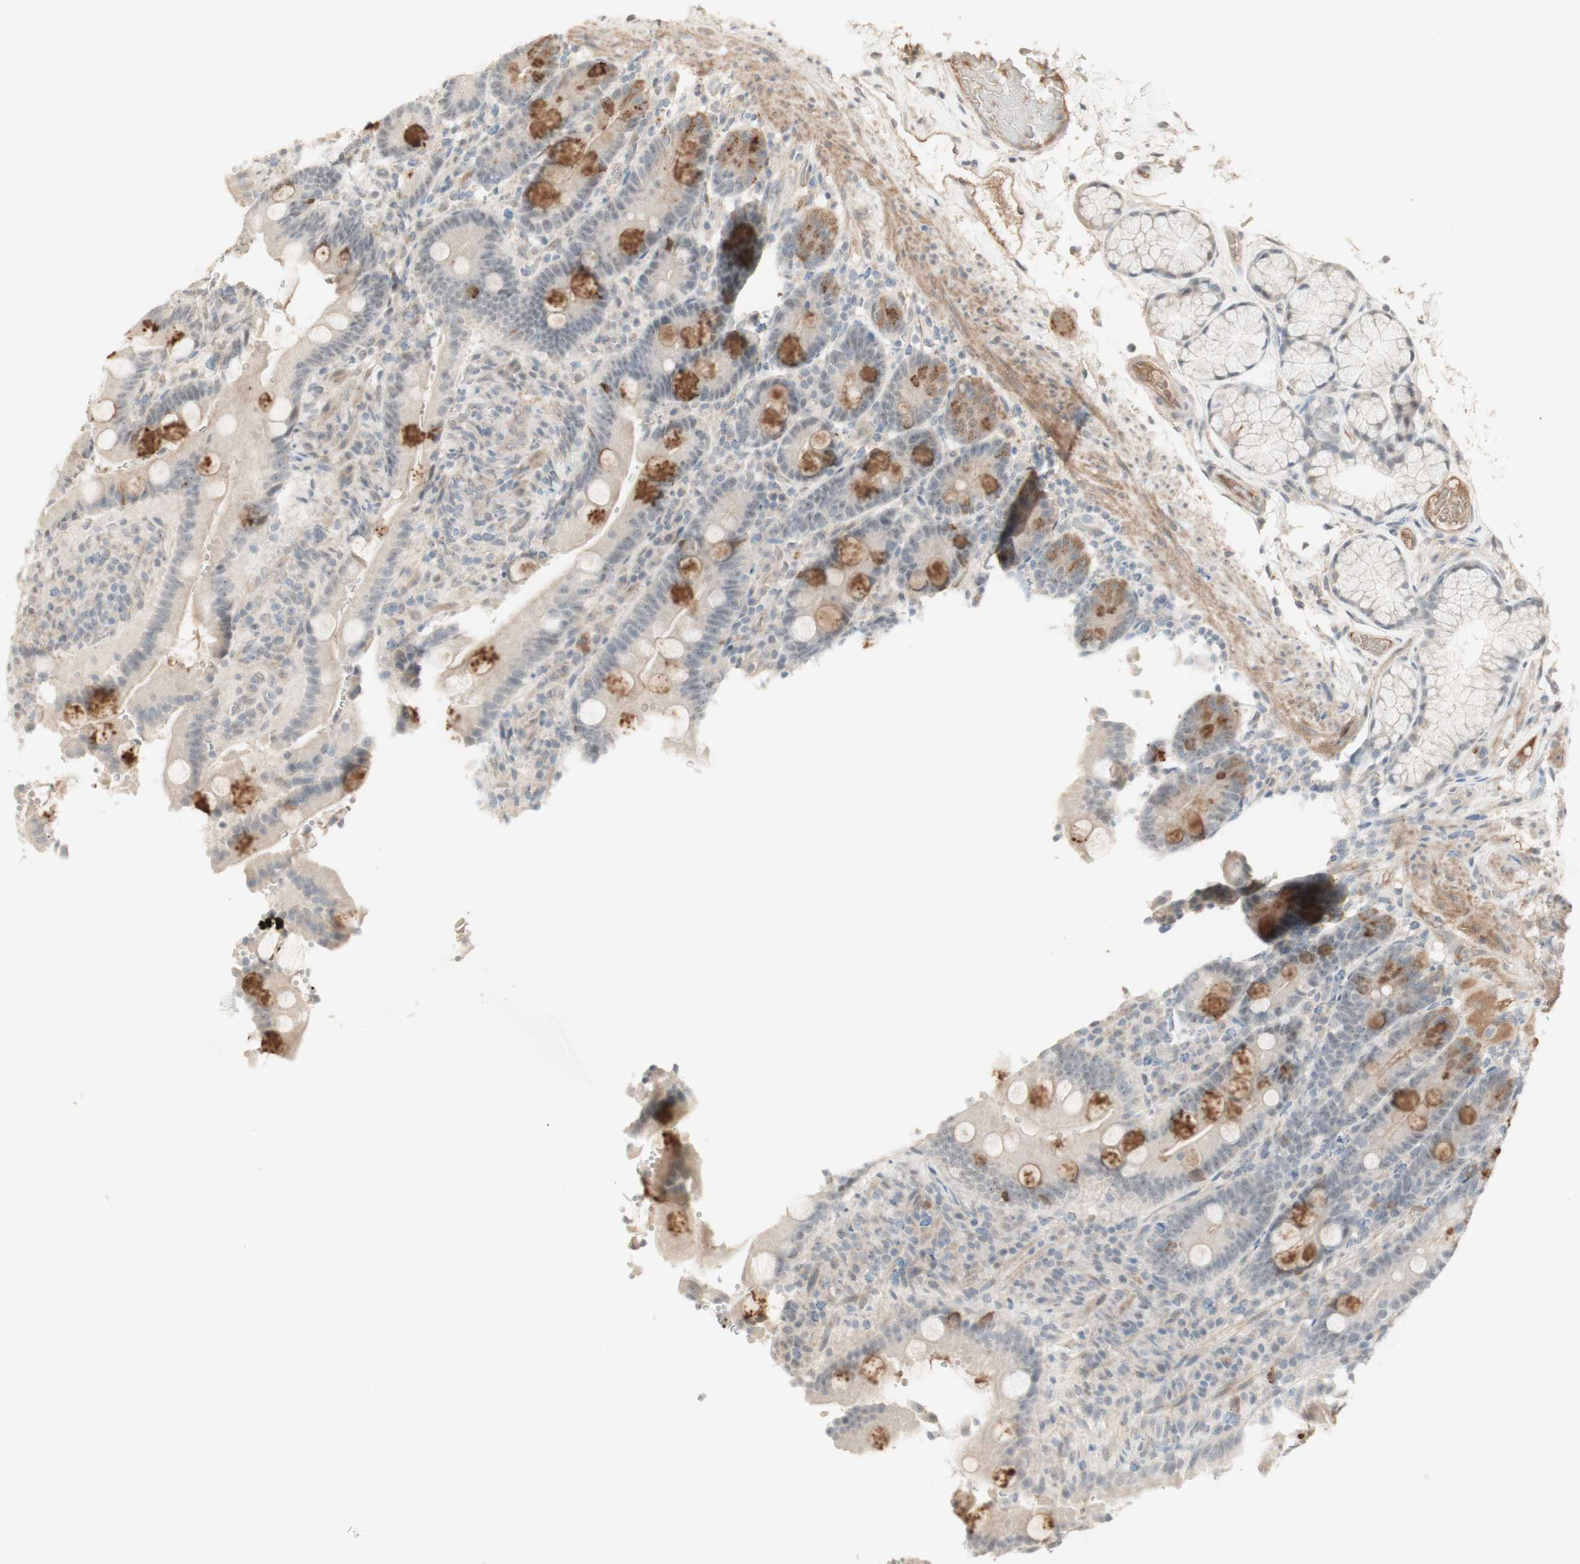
{"staining": {"intensity": "strong", "quantity": "<25%", "location": "cytoplasmic/membranous"}, "tissue": "duodenum", "cell_type": "Glandular cells", "image_type": "normal", "snomed": [{"axis": "morphology", "description": "Normal tissue, NOS"}, {"axis": "topography", "description": "Small intestine, NOS"}], "caption": "An IHC image of unremarkable tissue is shown. Protein staining in brown shows strong cytoplasmic/membranous positivity in duodenum within glandular cells. (IHC, brightfield microscopy, high magnification).", "gene": "PLCD4", "patient": {"sex": "female", "age": 71}}